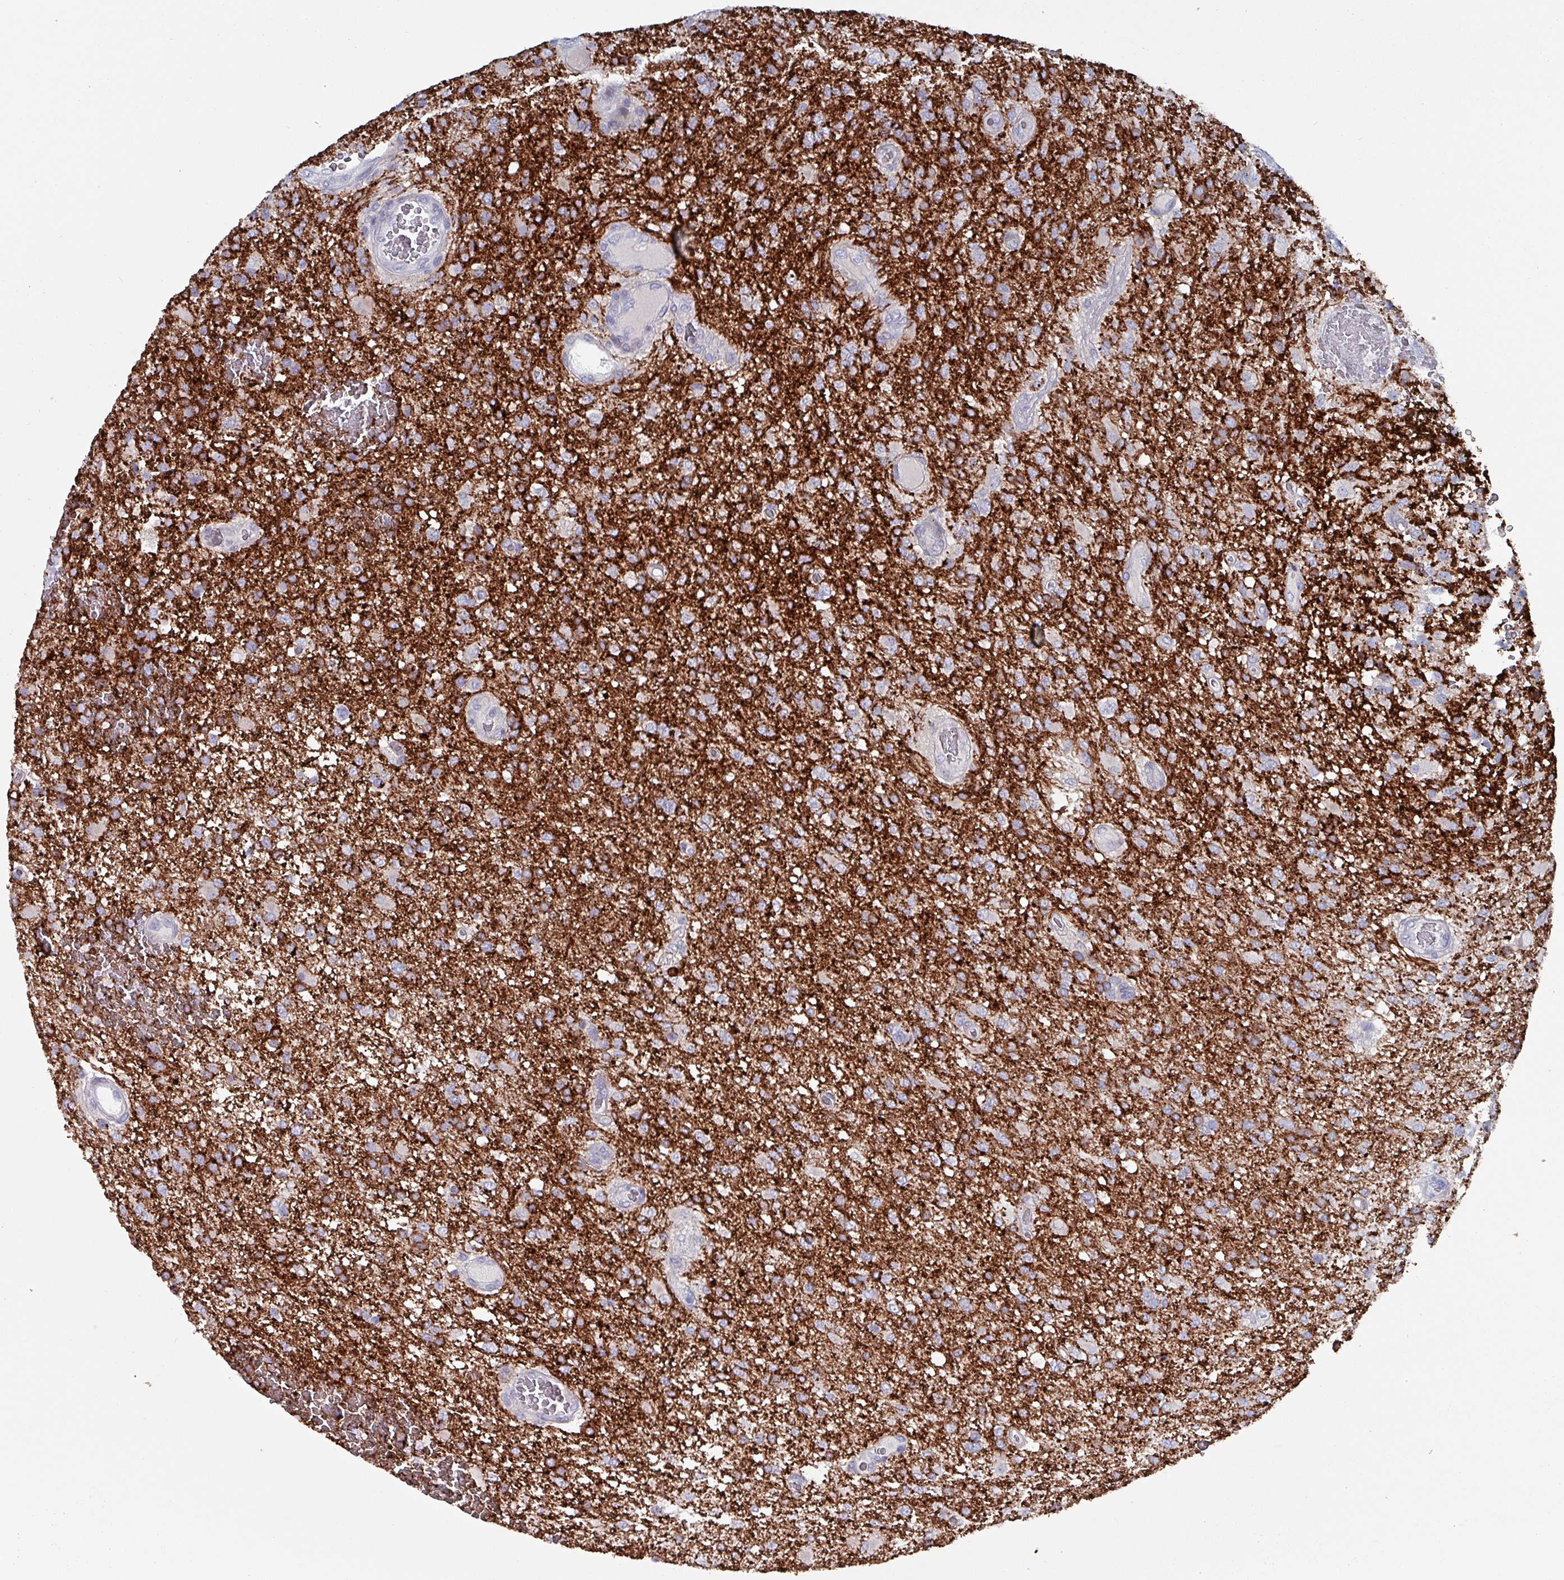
{"staining": {"intensity": "negative", "quantity": "none", "location": "none"}, "tissue": "glioma", "cell_type": "Tumor cells", "image_type": "cancer", "snomed": [{"axis": "morphology", "description": "Glioma, malignant, High grade"}, {"axis": "topography", "description": "Brain"}], "caption": "The IHC photomicrograph has no significant expression in tumor cells of glioma tissue. (DAB immunohistochemistry (IHC) with hematoxylin counter stain).", "gene": "DRD5", "patient": {"sex": "female", "age": 74}}